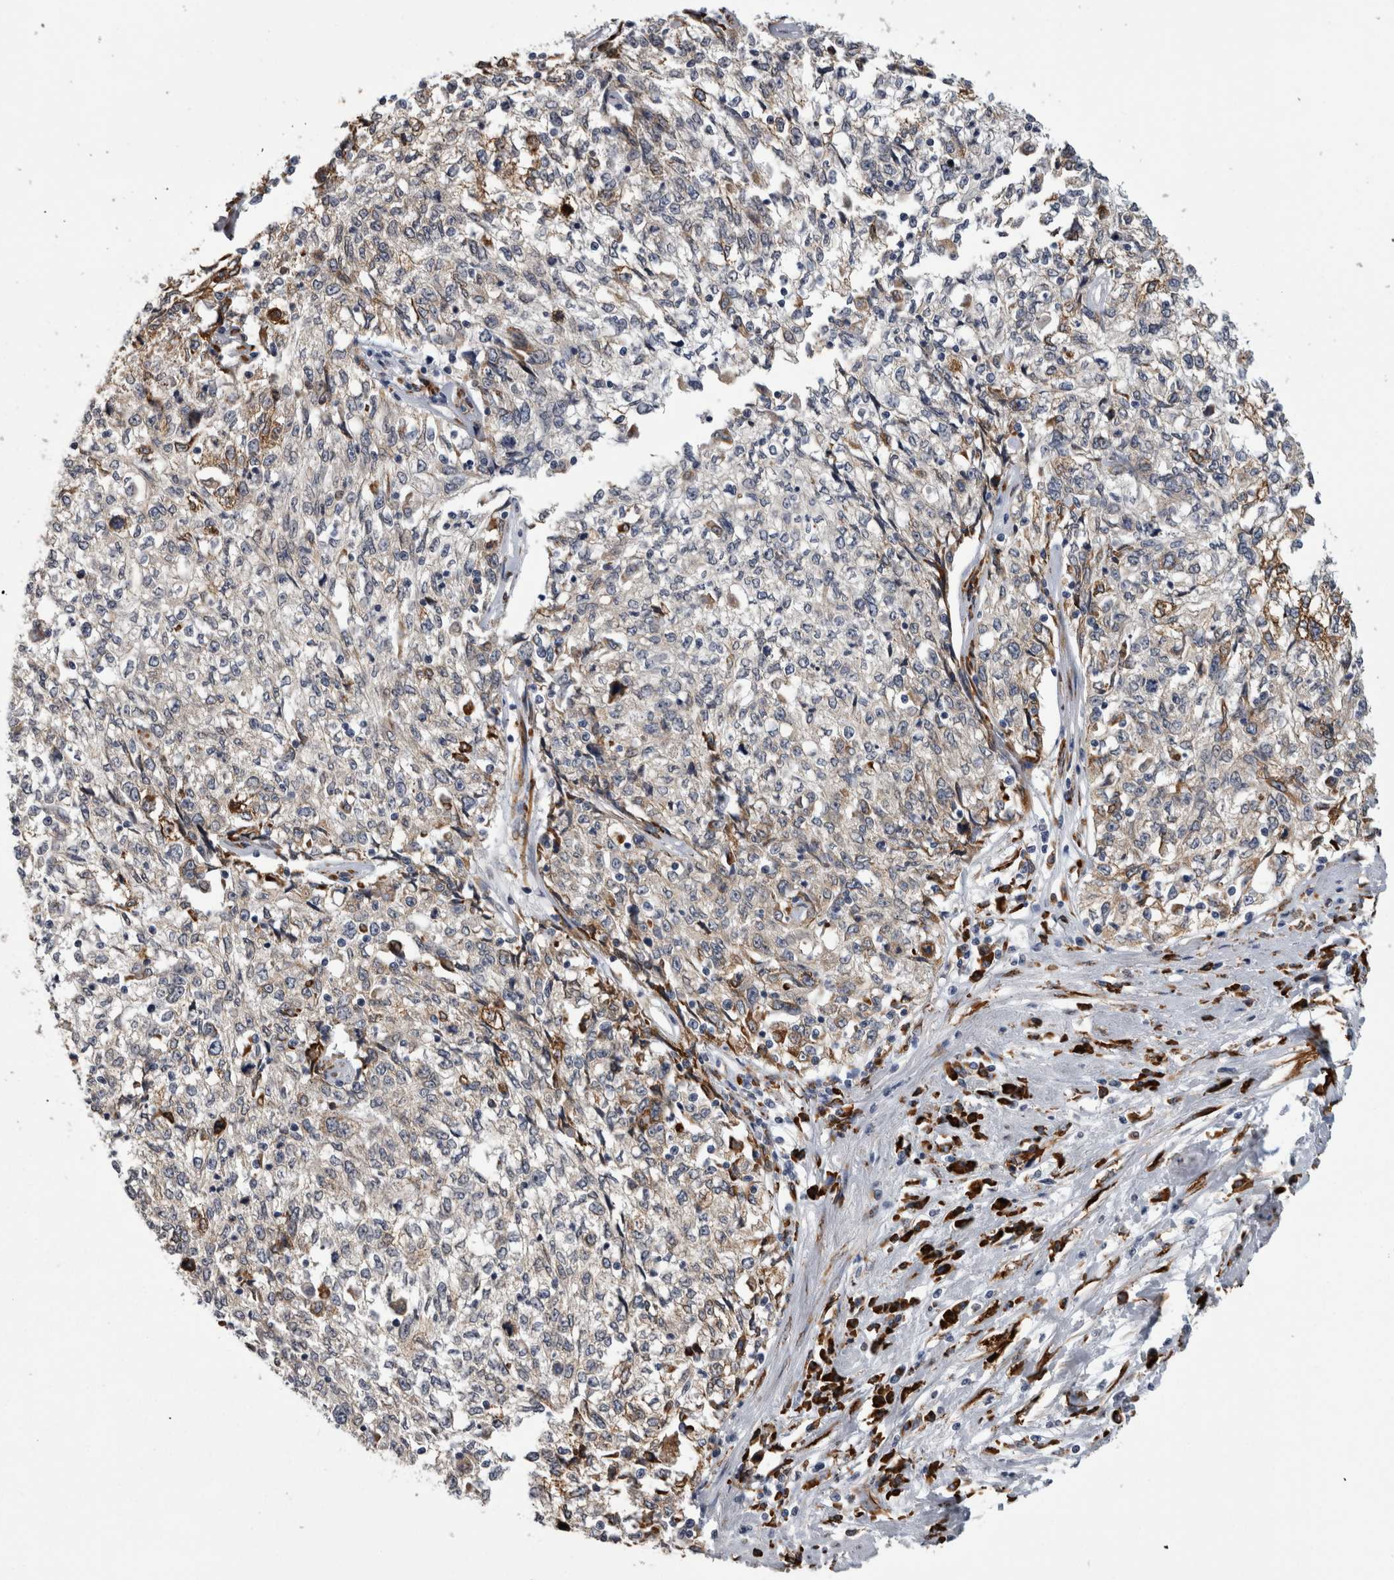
{"staining": {"intensity": "weak", "quantity": ">75%", "location": "cytoplasmic/membranous"}, "tissue": "cervical cancer", "cell_type": "Tumor cells", "image_type": "cancer", "snomed": [{"axis": "morphology", "description": "Squamous cell carcinoma, NOS"}, {"axis": "topography", "description": "Cervix"}], "caption": "The histopathology image demonstrates a brown stain indicating the presence of a protein in the cytoplasmic/membranous of tumor cells in squamous cell carcinoma (cervical).", "gene": "FHIP2B", "patient": {"sex": "female", "age": 57}}